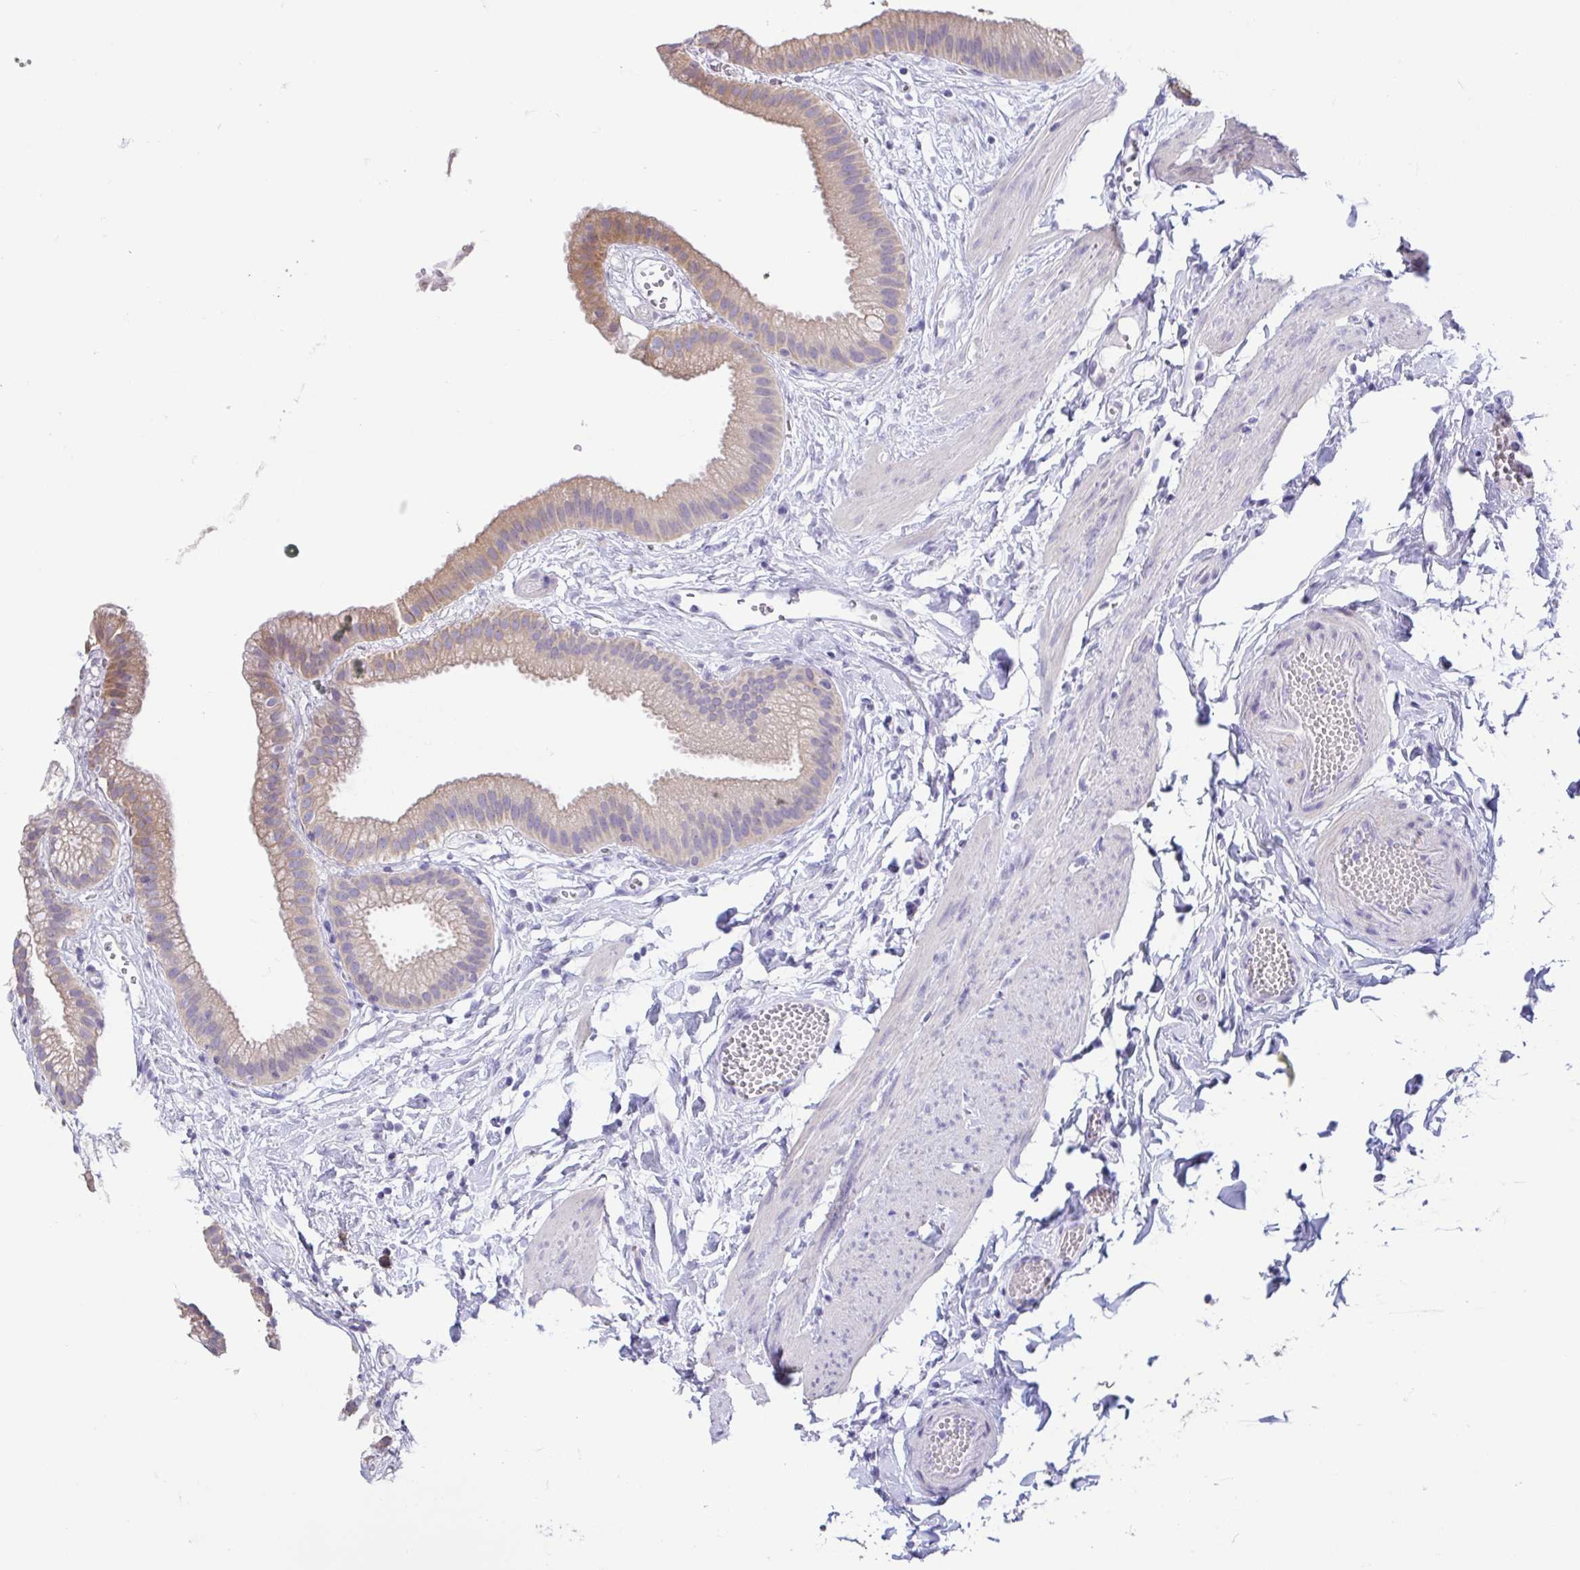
{"staining": {"intensity": "weak", "quantity": ">75%", "location": "cytoplasmic/membranous"}, "tissue": "gallbladder", "cell_type": "Glandular cells", "image_type": "normal", "snomed": [{"axis": "morphology", "description": "Normal tissue, NOS"}, {"axis": "topography", "description": "Gallbladder"}], "caption": "Glandular cells exhibit low levels of weak cytoplasmic/membranous expression in approximately >75% of cells in benign human gallbladder. Nuclei are stained in blue.", "gene": "FABP3", "patient": {"sex": "female", "age": 63}}